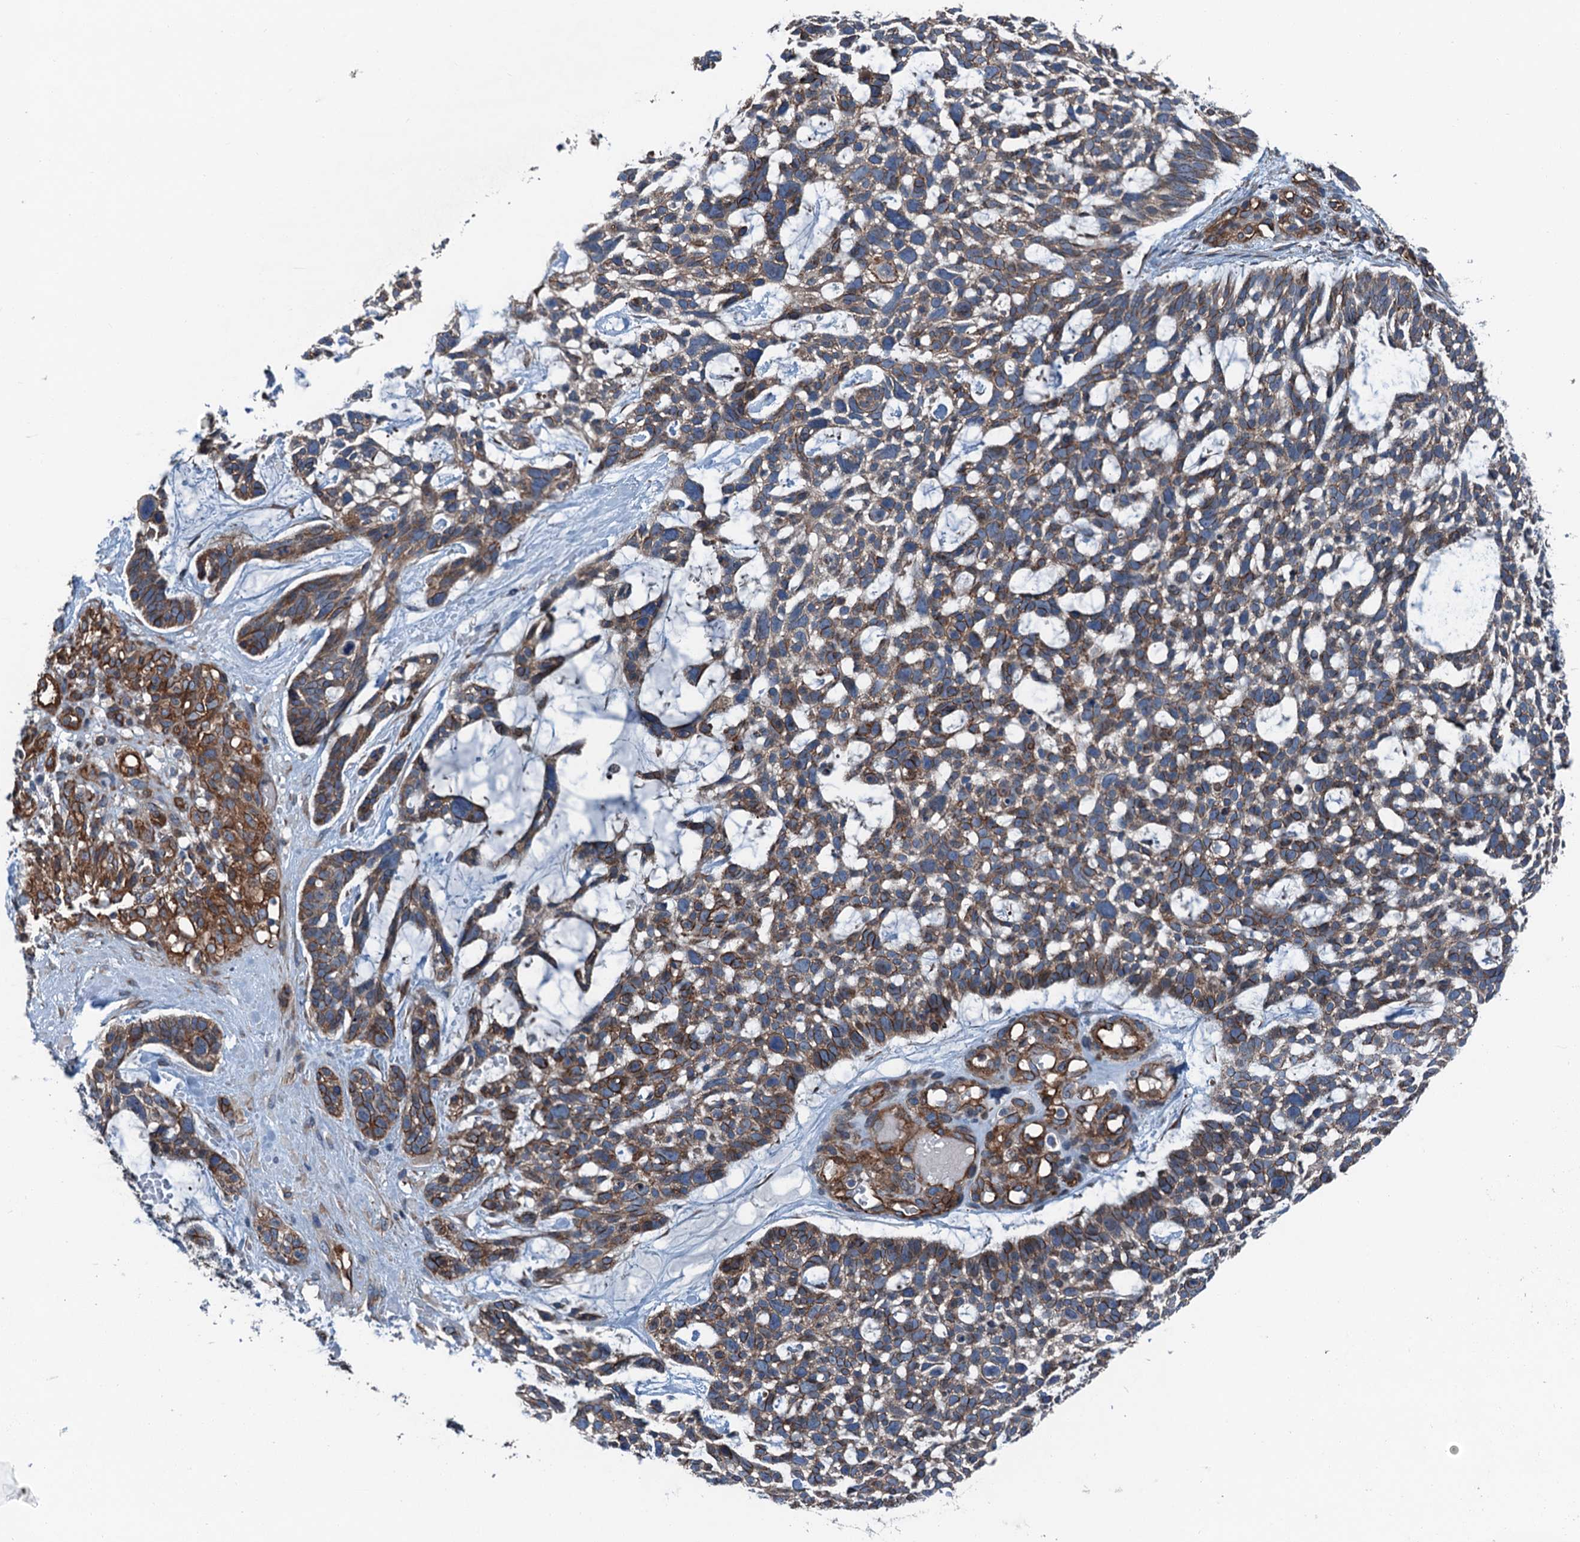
{"staining": {"intensity": "moderate", "quantity": "25%-75%", "location": "cytoplasmic/membranous"}, "tissue": "skin cancer", "cell_type": "Tumor cells", "image_type": "cancer", "snomed": [{"axis": "morphology", "description": "Basal cell carcinoma"}, {"axis": "topography", "description": "Skin"}], "caption": "Immunohistochemical staining of skin cancer (basal cell carcinoma) shows moderate cytoplasmic/membranous protein expression in approximately 25%-75% of tumor cells.", "gene": "NMRAL1", "patient": {"sex": "male", "age": 88}}